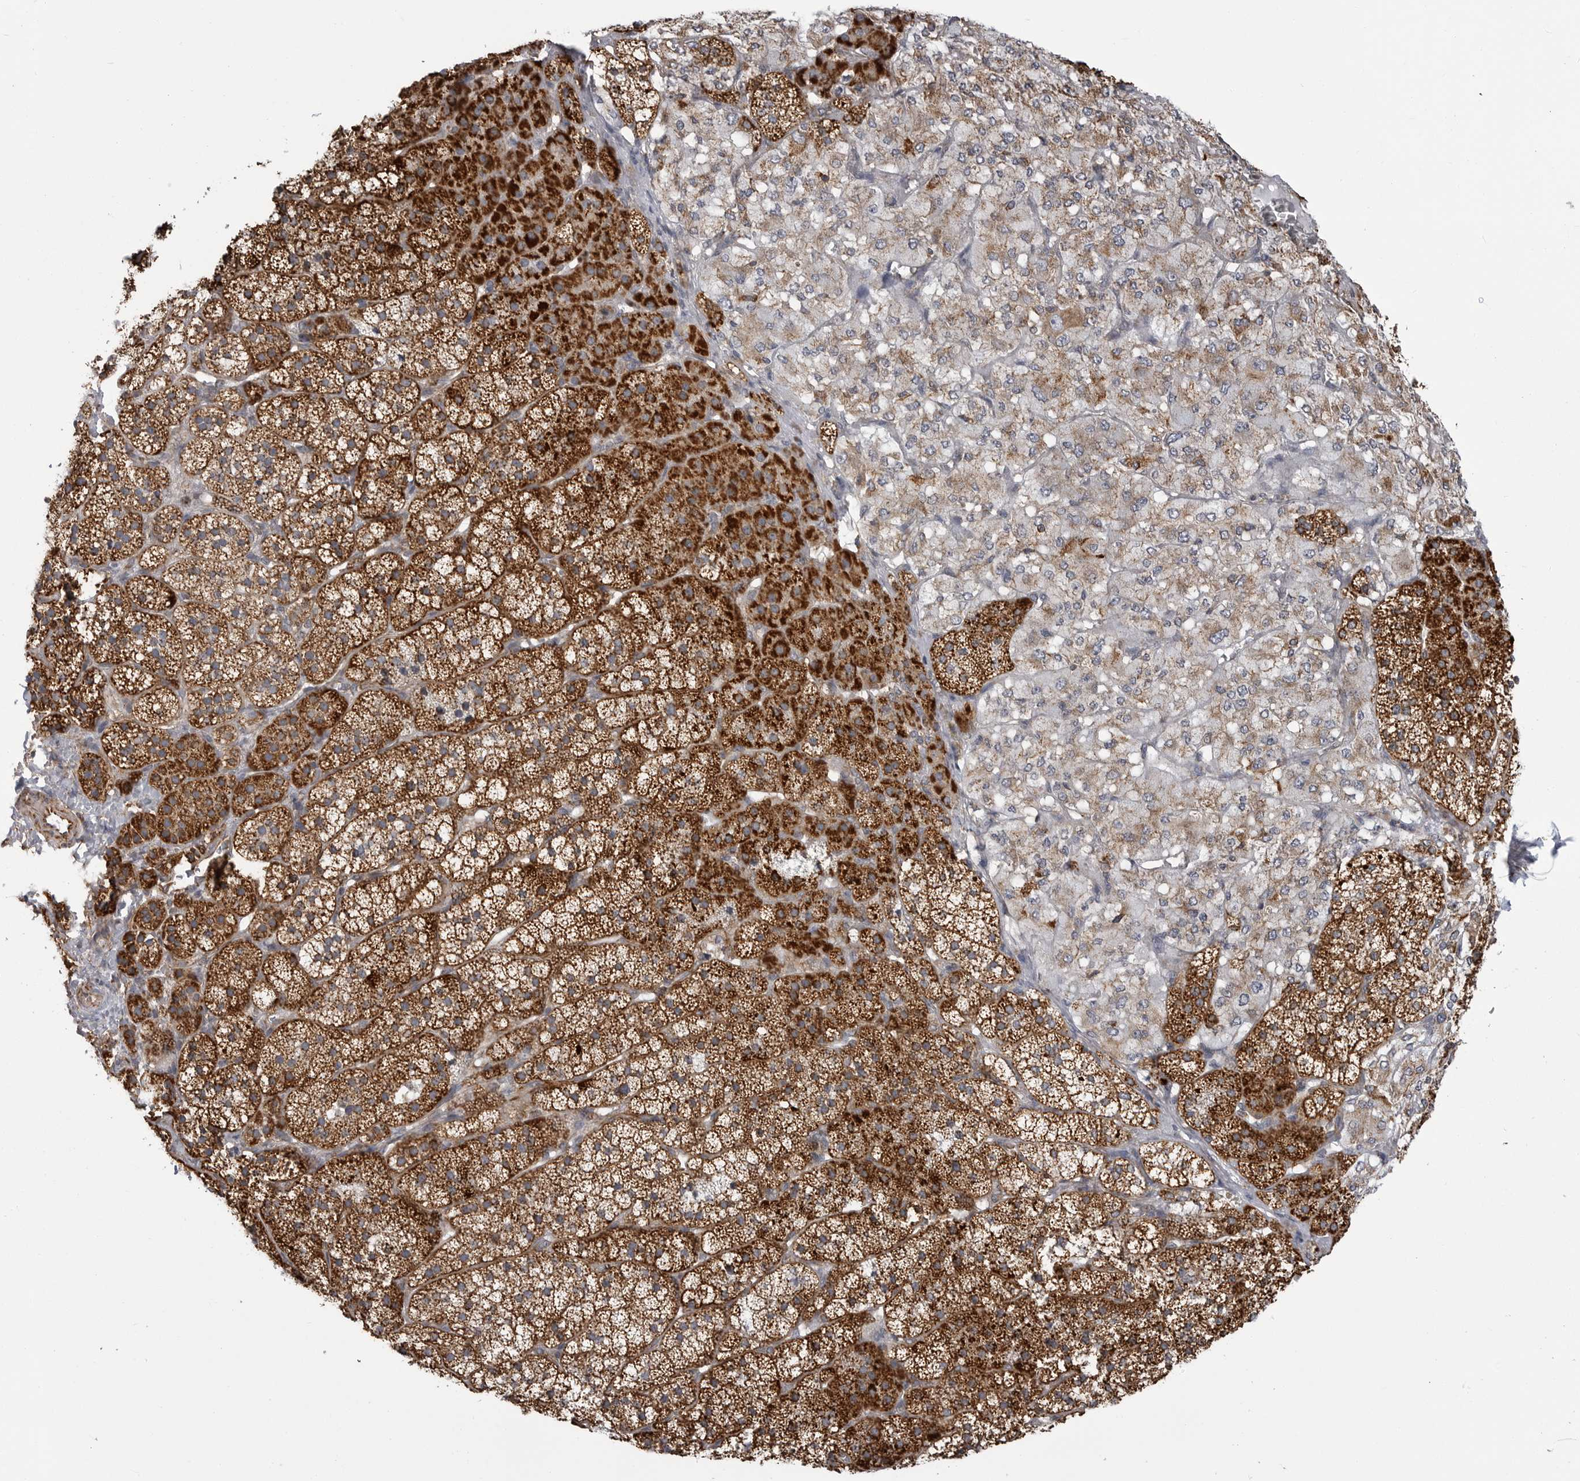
{"staining": {"intensity": "strong", "quantity": ">75%", "location": "cytoplasmic/membranous"}, "tissue": "adrenal gland", "cell_type": "Glandular cells", "image_type": "normal", "snomed": [{"axis": "morphology", "description": "Normal tissue, NOS"}, {"axis": "topography", "description": "Adrenal gland"}], "caption": "Glandular cells demonstrate high levels of strong cytoplasmic/membranous staining in about >75% of cells in benign adrenal gland.", "gene": "FH", "patient": {"sex": "female", "age": 44}}